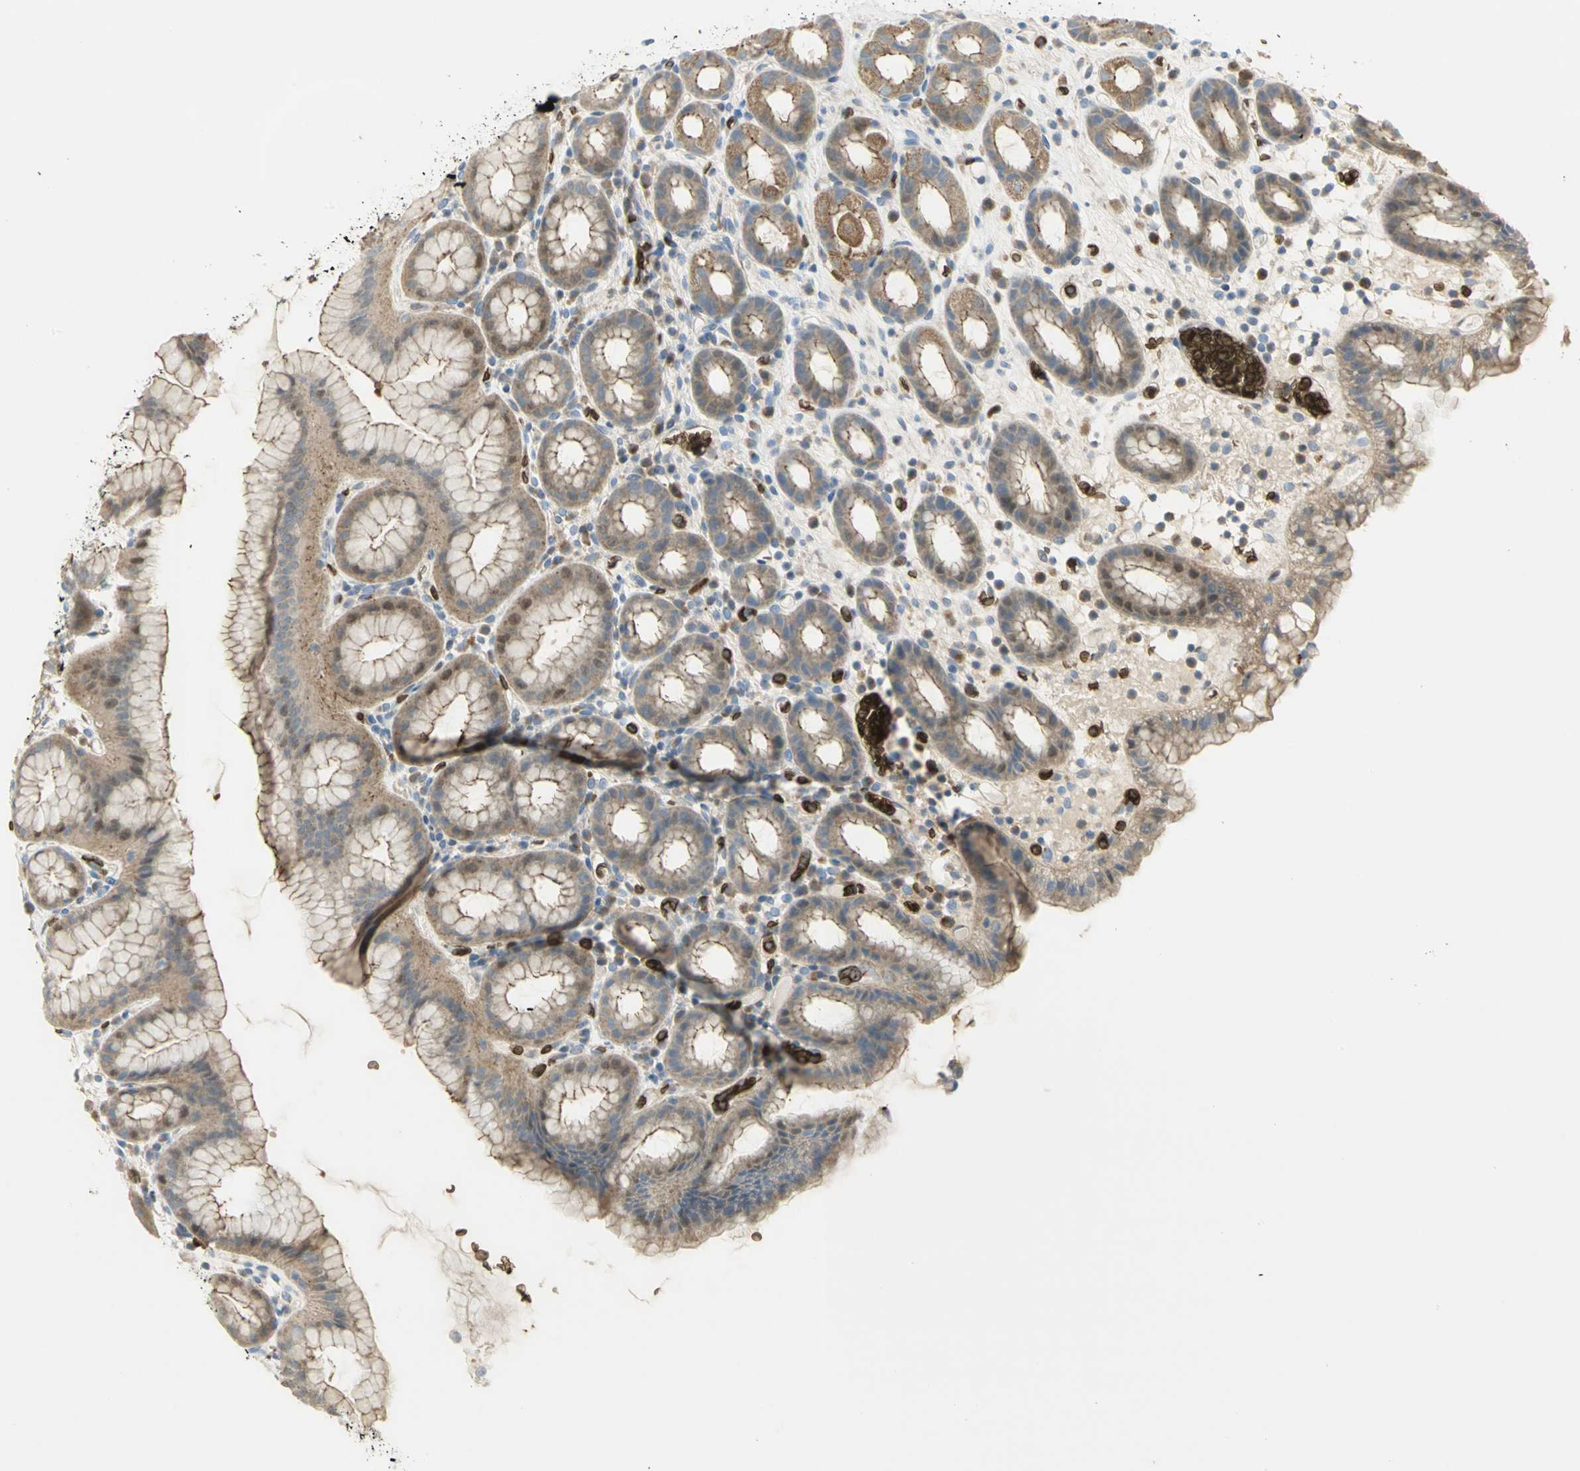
{"staining": {"intensity": "weak", "quantity": ">75%", "location": "cytoplasmic/membranous"}, "tissue": "stomach", "cell_type": "Glandular cells", "image_type": "normal", "snomed": [{"axis": "morphology", "description": "Normal tissue, NOS"}, {"axis": "topography", "description": "Stomach, upper"}], "caption": "IHC of normal stomach displays low levels of weak cytoplasmic/membranous staining in approximately >75% of glandular cells. (IHC, brightfield microscopy, high magnification).", "gene": "ANK1", "patient": {"sex": "male", "age": 68}}